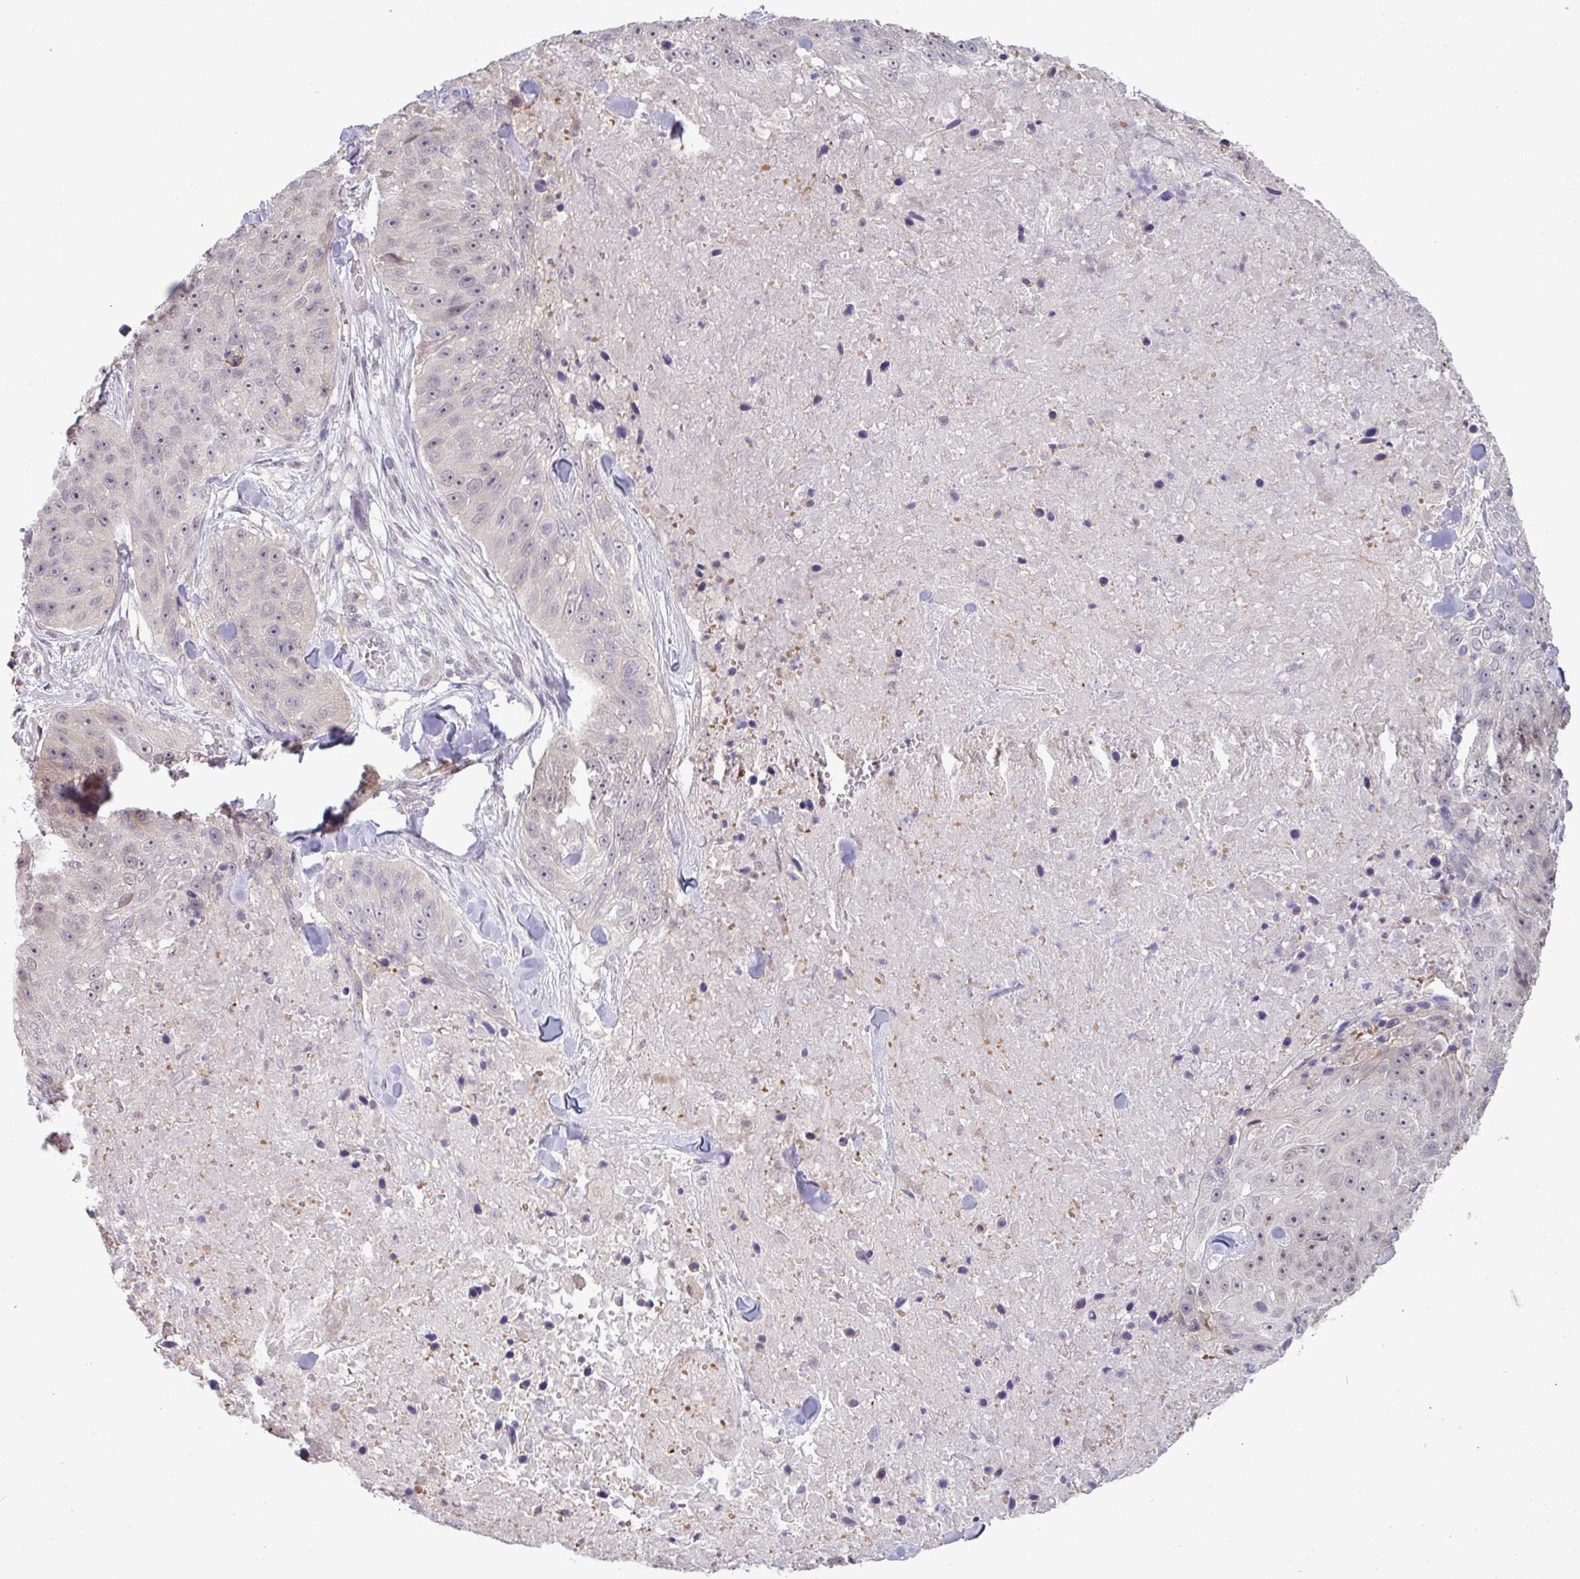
{"staining": {"intensity": "weak", "quantity": "<25%", "location": "nuclear"}, "tissue": "skin cancer", "cell_type": "Tumor cells", "image_type": "cancer", "snomed": [{"axis": "morphology", "description": "Squamous cell carcinoma, NOS"}, {"axis": "topography", "description": "Skin"}], "caption": "The immunohistochemistry (IHC) image has no significant expression in tumor cells of skin cancer tissue.", "gene": "RIPPLY1", "patient": {"sex": "female", "age": 87}}